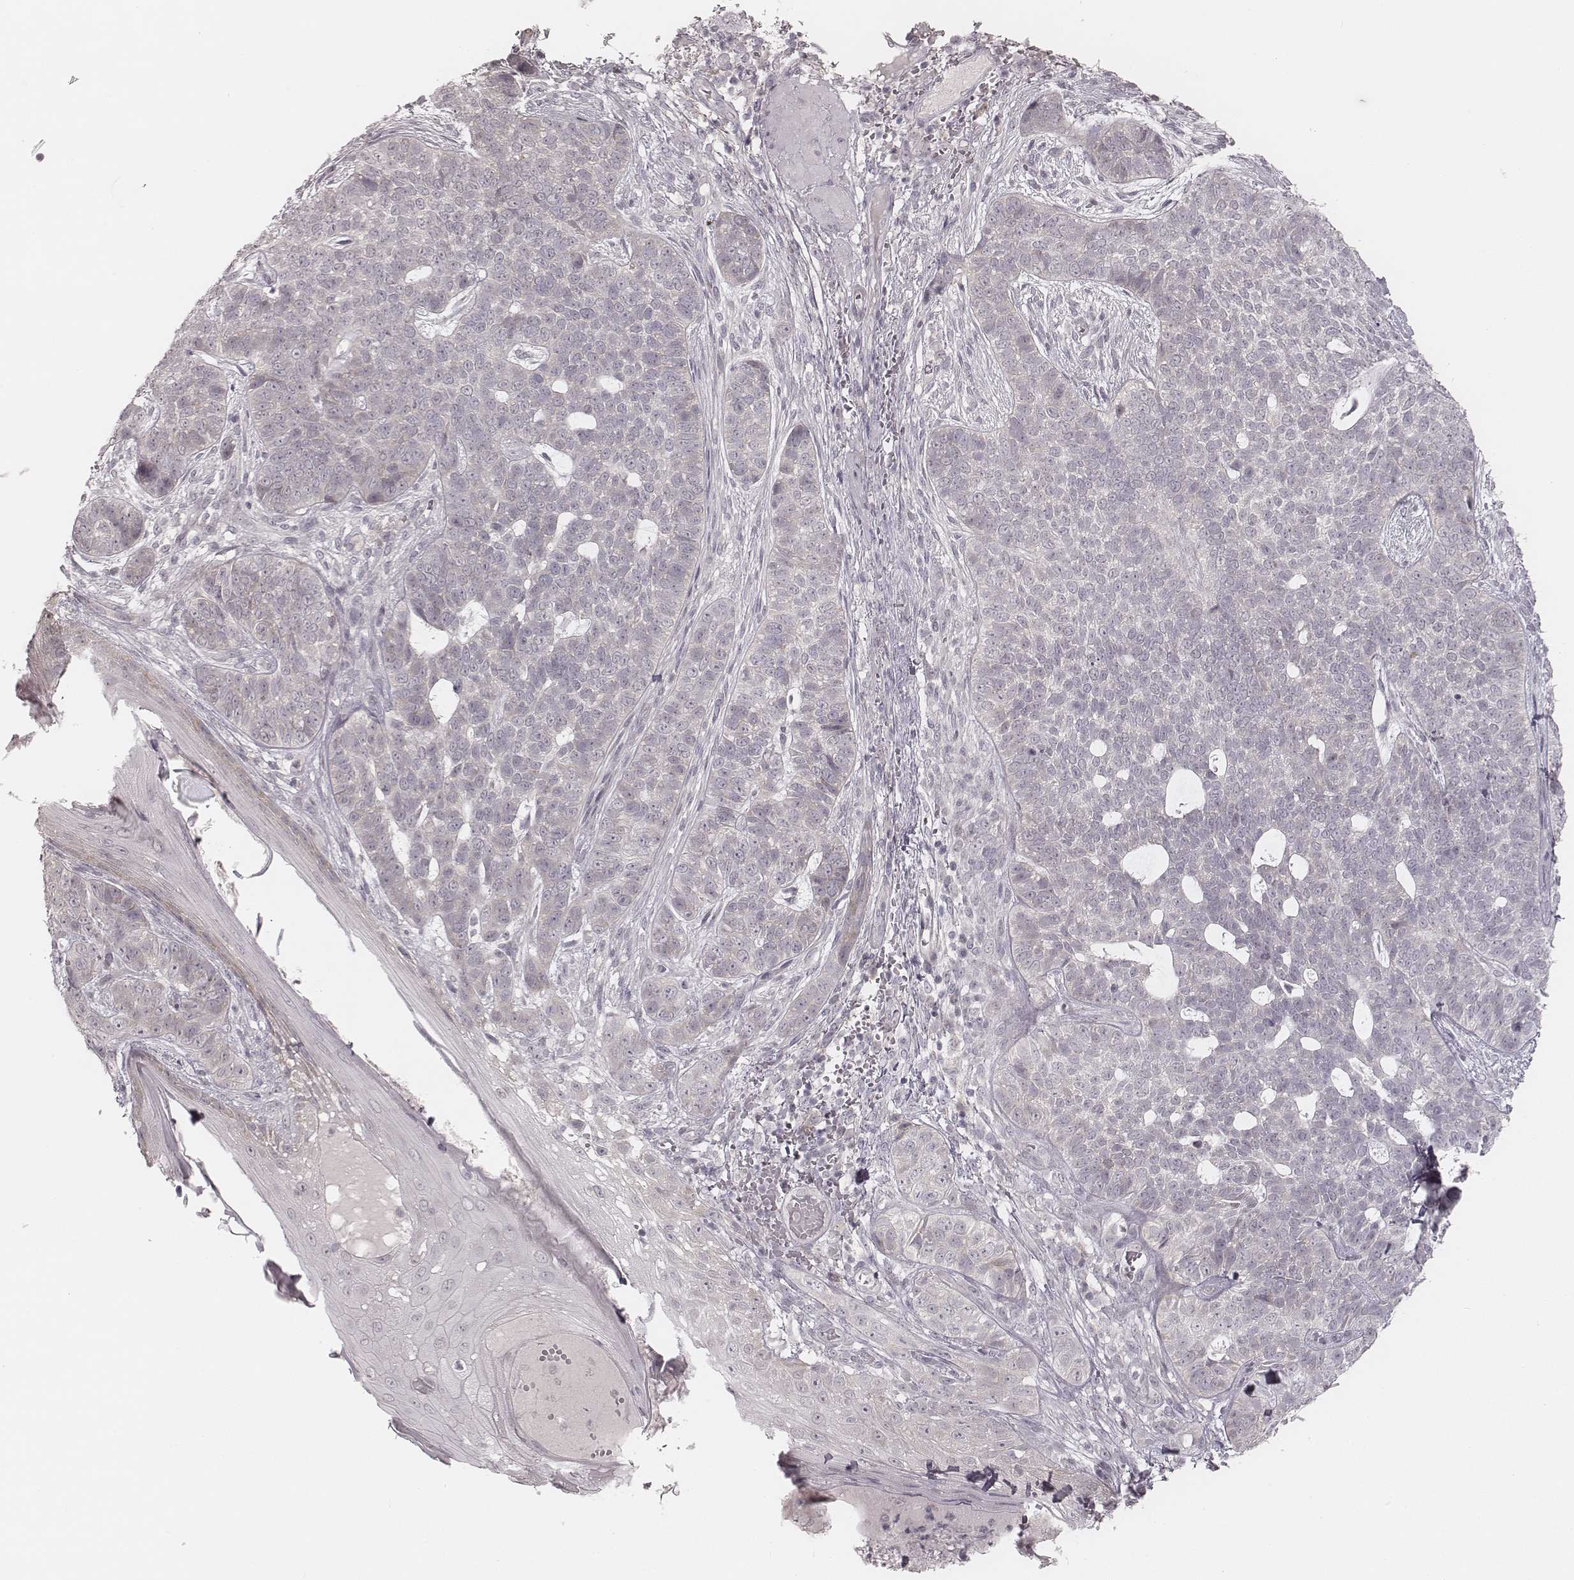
{"staining": {"intensity": "negative", "quantity": "none", "location": "none"}, "tissue": "skin cancer", "cell_type": "Tumor cells", "image_type": "cancer", "snomed": [{"axis": "morphology", "description": "Basal cell carcinoma"}, {"axis": "topography", "description": "Skin"}], "caption": "Tumor cells show no significant positivity in basal cell carcinoma (skin). Brightfield microscopy of immunohistochemistry stained with DAB (3,3'-diaminobenzidine) (brown) and hematoxylin (blue), captured at high magnification.", "gene": "ACACB", "patient": {"sex": "female", "age": 69}}